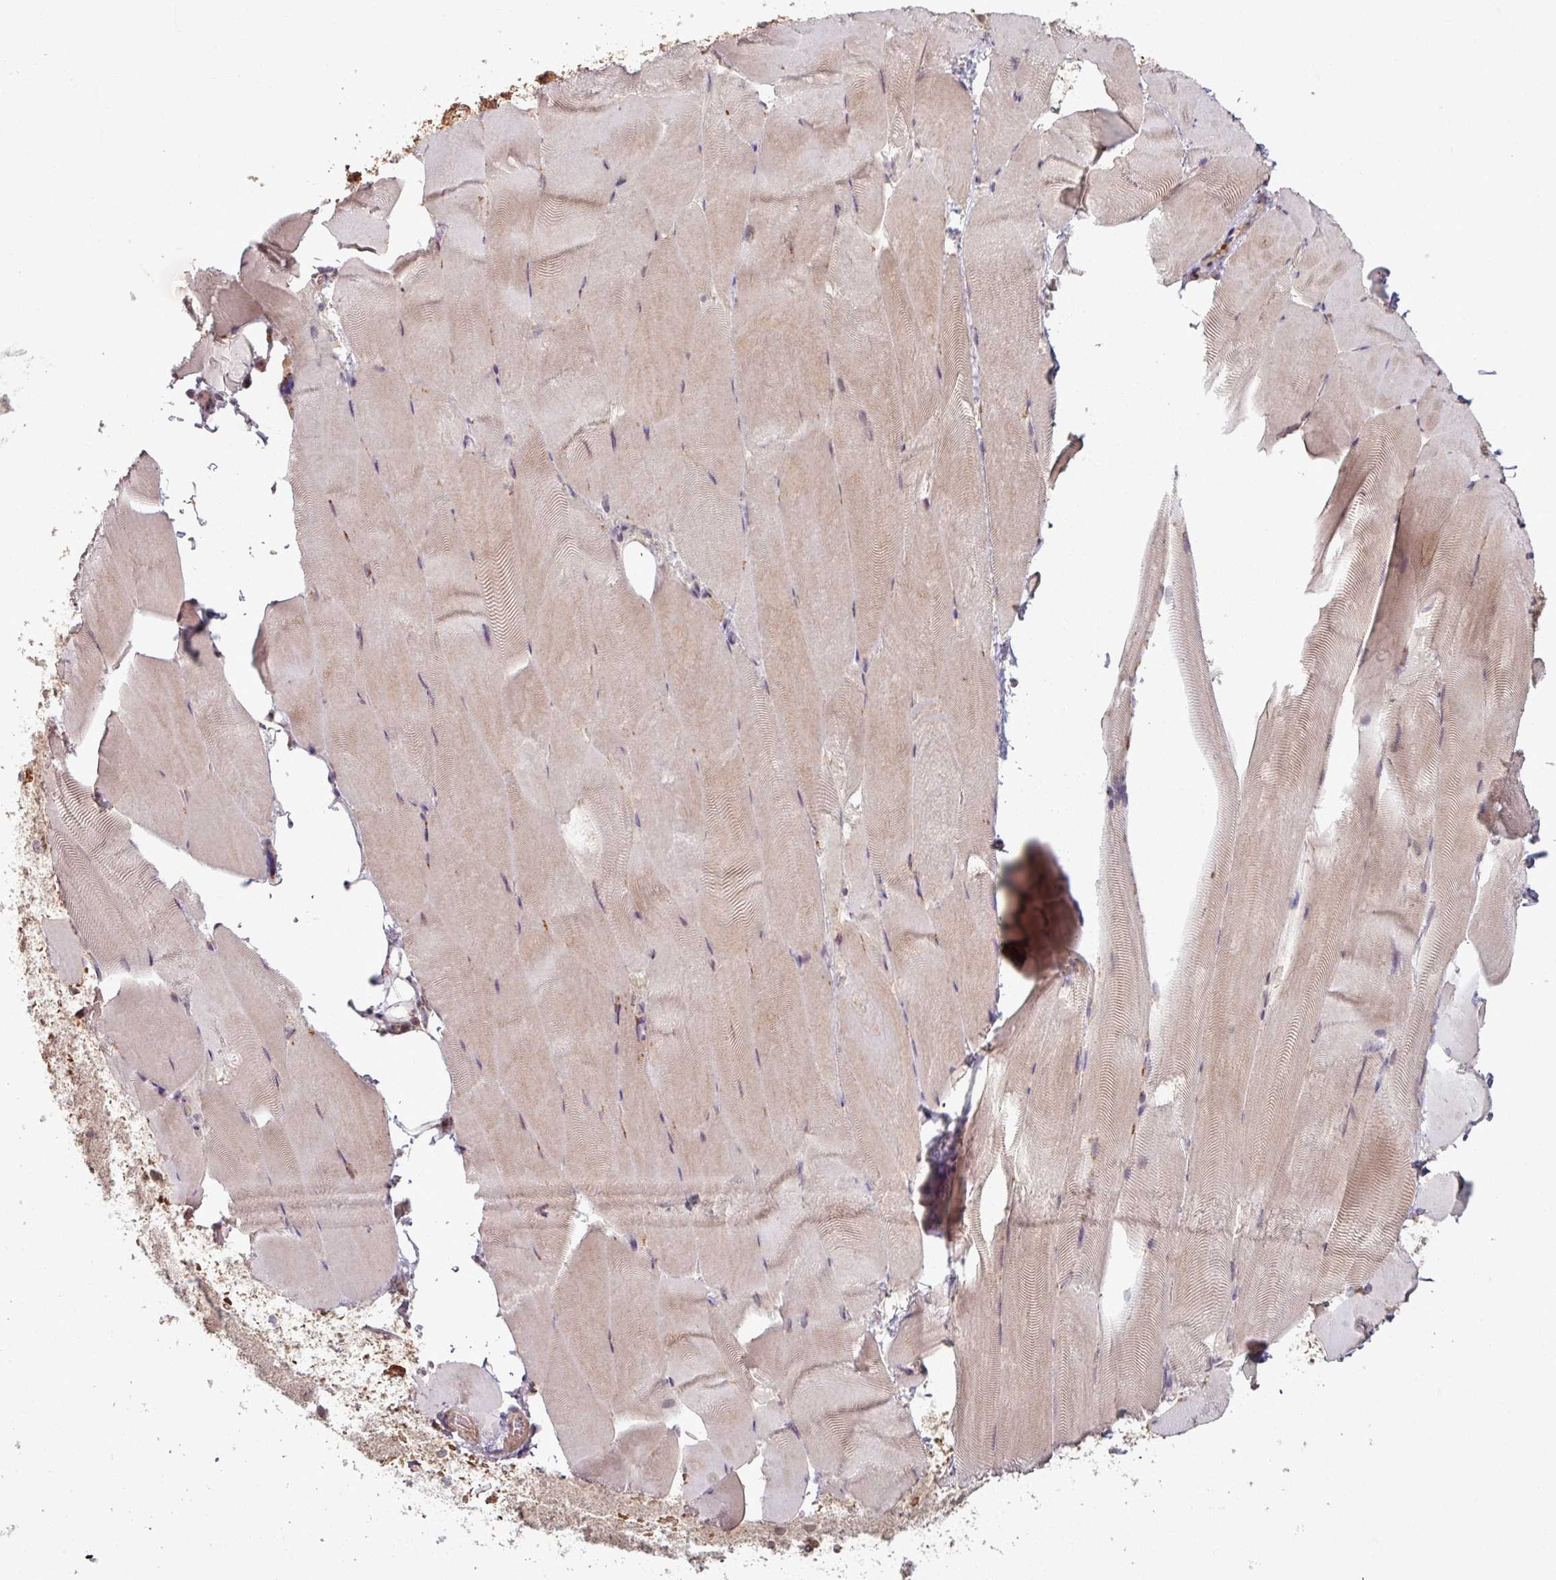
{"staining": {"intensity": "weak", "quantity": "25%-75%", "location": "cytoplasmic/membranous"}, "tissue": "skeletal muscle", "cell_type": "Myocytes", "image_type": "normal", "snomed": [{"axis": "morphology", "description": "Normal tissue, NOS"}, {"axis": "topography", "description": "Skeletal muscle"}], "caption": "Immunohistochemical staining of unremarkable skeletal muscle reveals weak cytoplasmic/membranous protein positivity in about 25%-75% of myocytes. (IHC, brightfield microscopy, high magnification).", "gene": "OR6B1", "patient": {"sex": "female", "age": 64}}